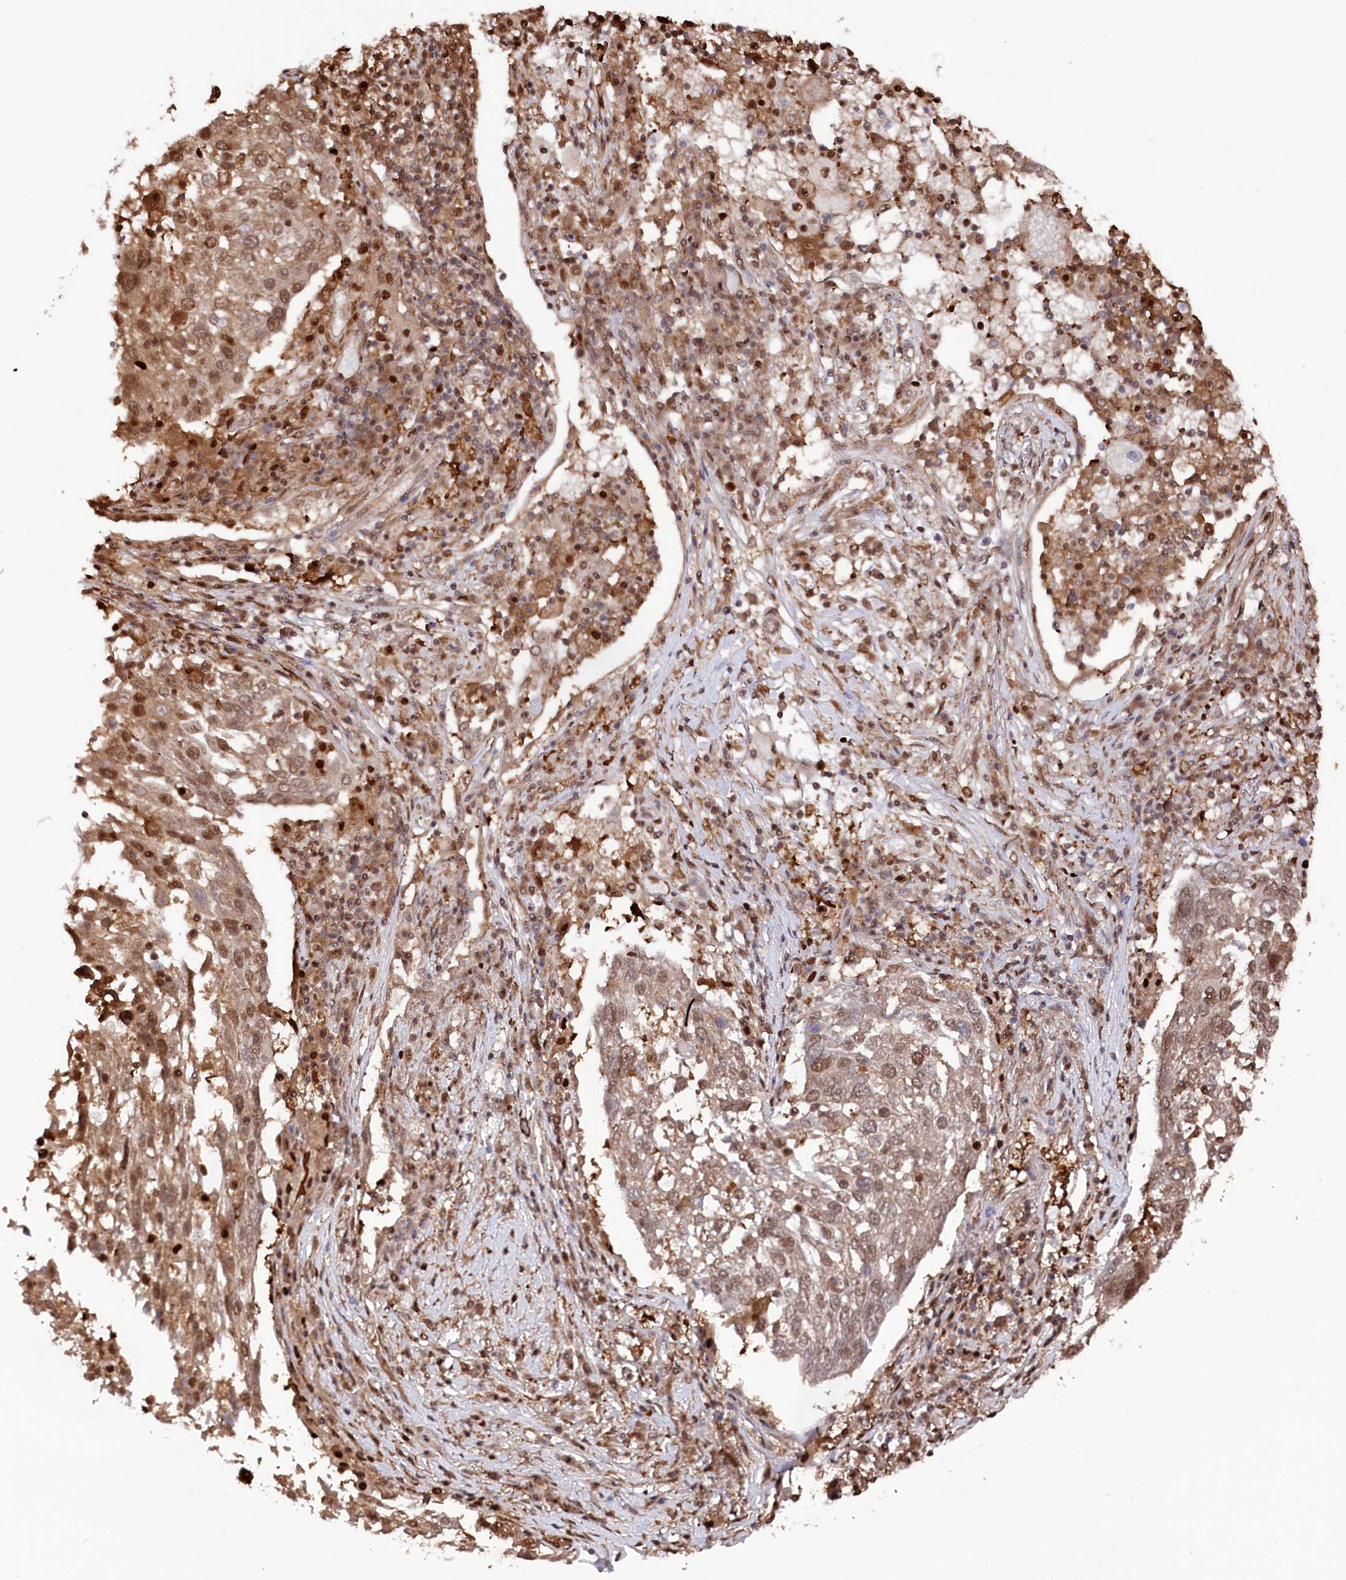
{"staining": {"intensity": "moderate", "quantity": ">75%", "location": "cytoplasmic/membranous,nuclear"}, "tissue": "lung cancer", "cell_type": "Tumor cells", "image_type": "cancer", "snomed": [{"axis": "morphology", "description": "Squamous cell carcinoma, NOS"}, {"axis": "topography", "description": "Lung"}], "caption": "Protein analysis of squamous cell carcinoma (lung) tissue exhibits moderate cytoplasmic/membranous and nuclear positivity in about >75% of tumor cells.", "gene": "PSMA1", "patient": {"sex": "male", "age": 65}}